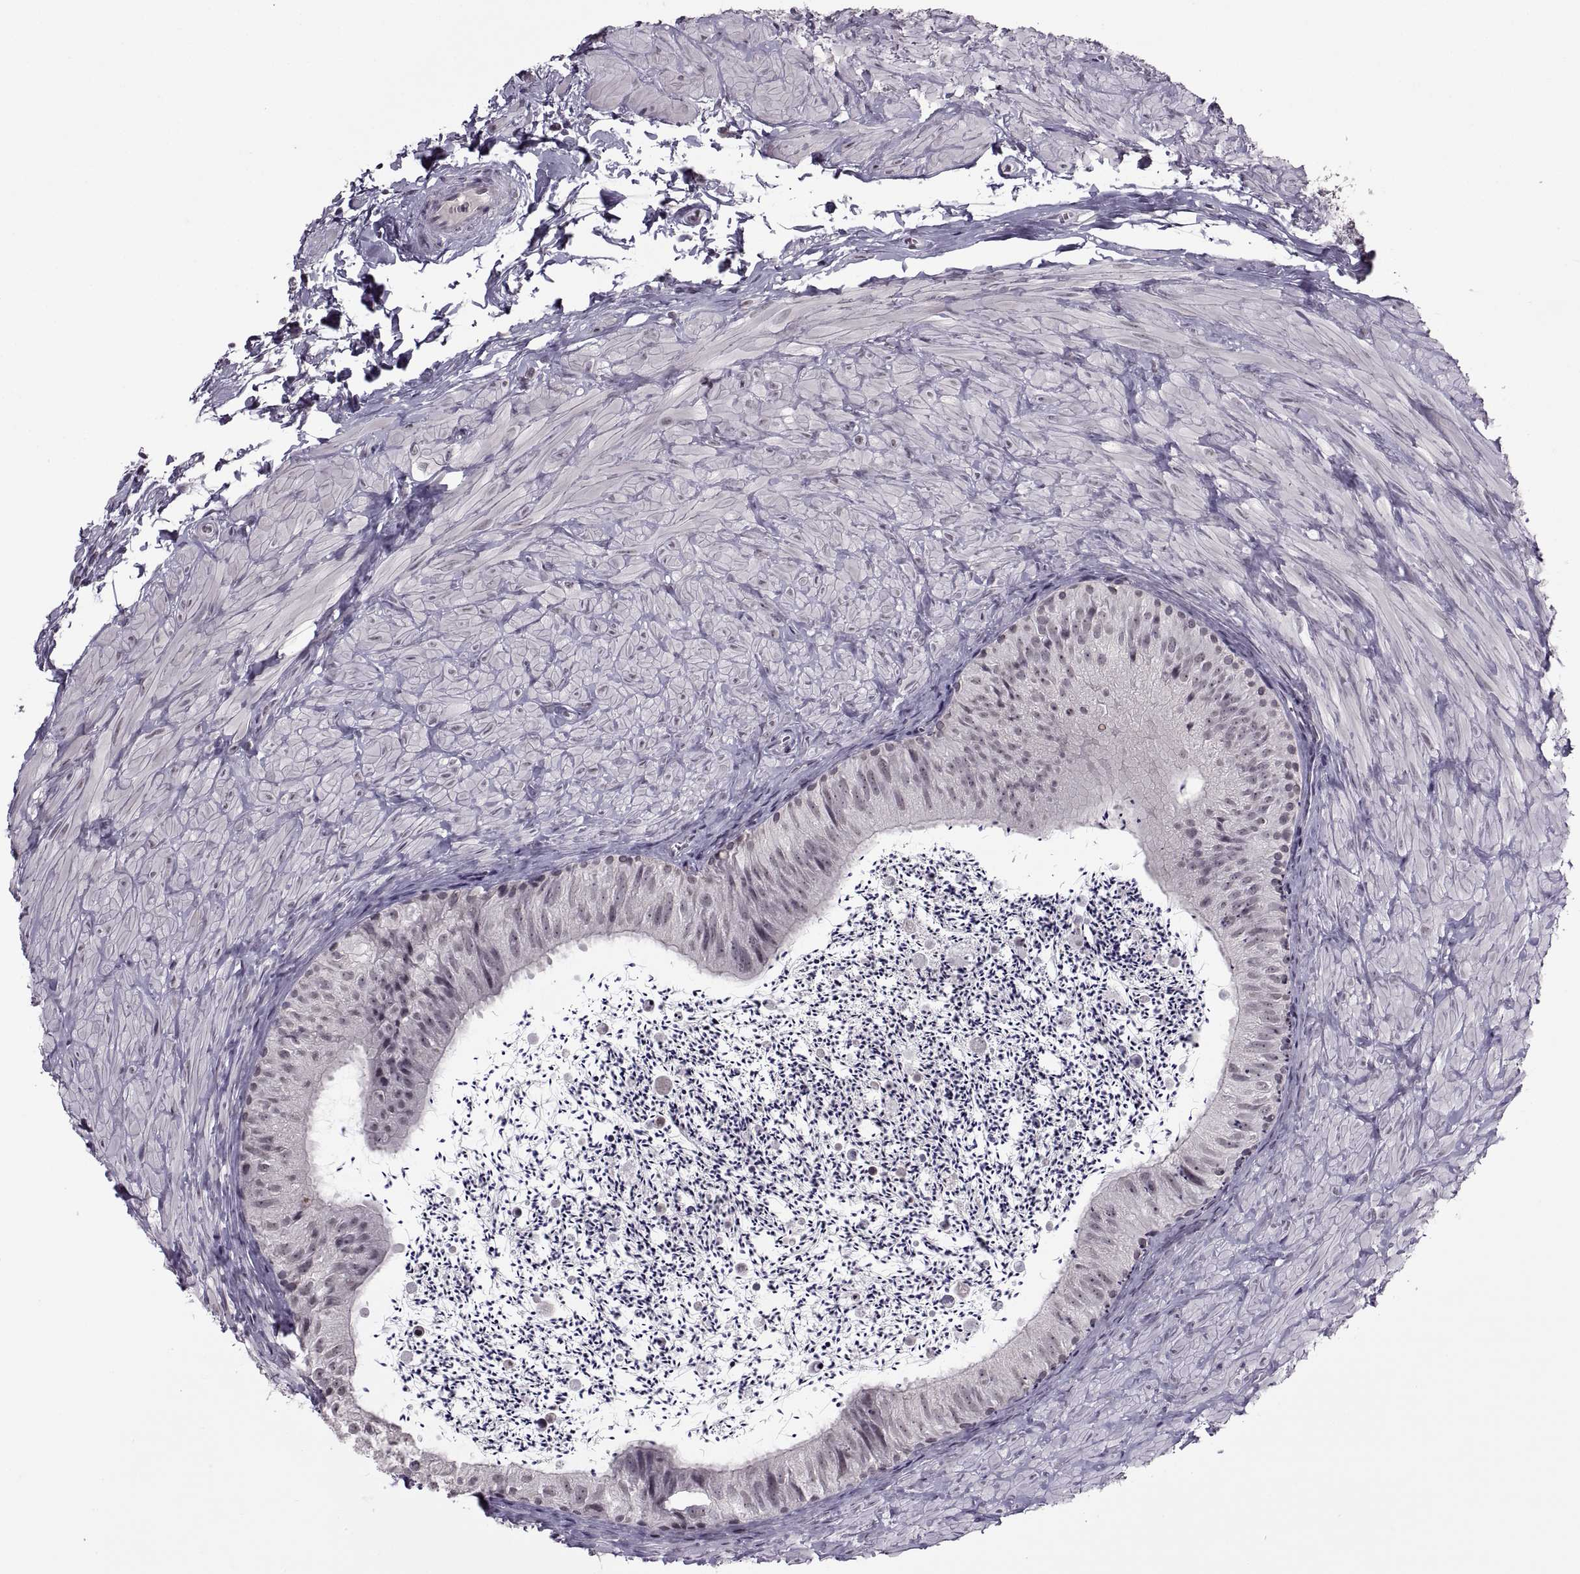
{"staining": {"intensity": "negative", "quantity": "none", "location": "none"}, "tissue": "epididymis", "cell_type": "Glandular cells", "image_type": "normal", "snomed": [{"axis": "morphology", "description": "Normal tissue, NOS"}, {"axis": "topography", "description": "Epididymis"}], "caption": "Immunohistochemical staining of unremarkable human epididymis demonstrates no significant staining in glandular cells. (DAB (3,3'-diaminobenzidine) IHC, high magnification).", "gene": "OTP", "patient": {"sex": "male", "age": 32}}